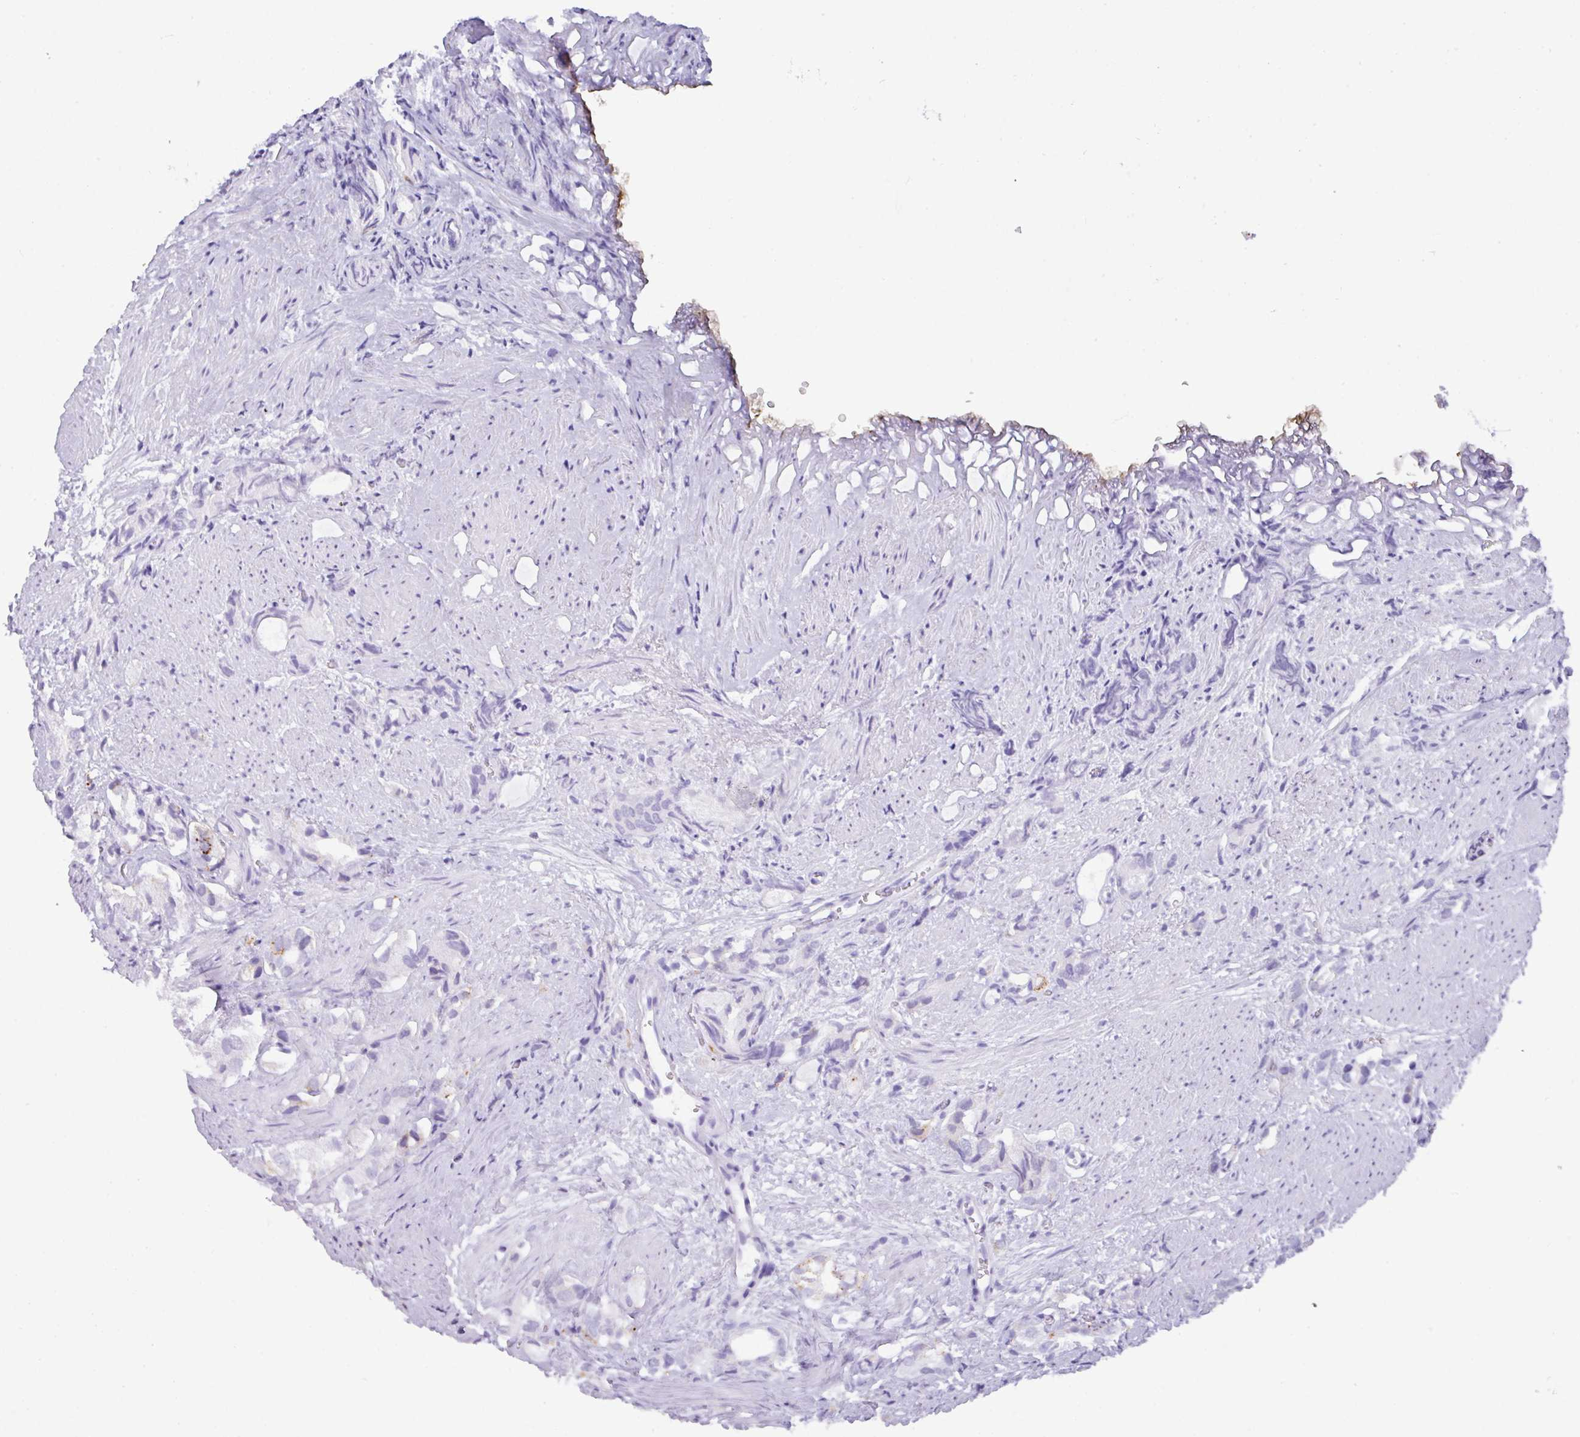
{"staining": {"intensity": "negative", "quantity": "none", "location": "none"}, "tissue": "prostate cancer", "cell_type": "Tumor cells", "image_type": "cancer", "snomed": [{"axis": "morphology", "description": "Adenocarcinoma, High grade"}, {"axis": "topography", "description": "Prostate"}], "caption": "An image of prostate cancer (high-grade adenocarcinoma) stained for a protein shows no brown staining in tumor cells. (Brightfield microscopy of DAB IHC at high magnification).", "gene": "NCCRP1", "patient": {"sex": "male", "age": 82}}